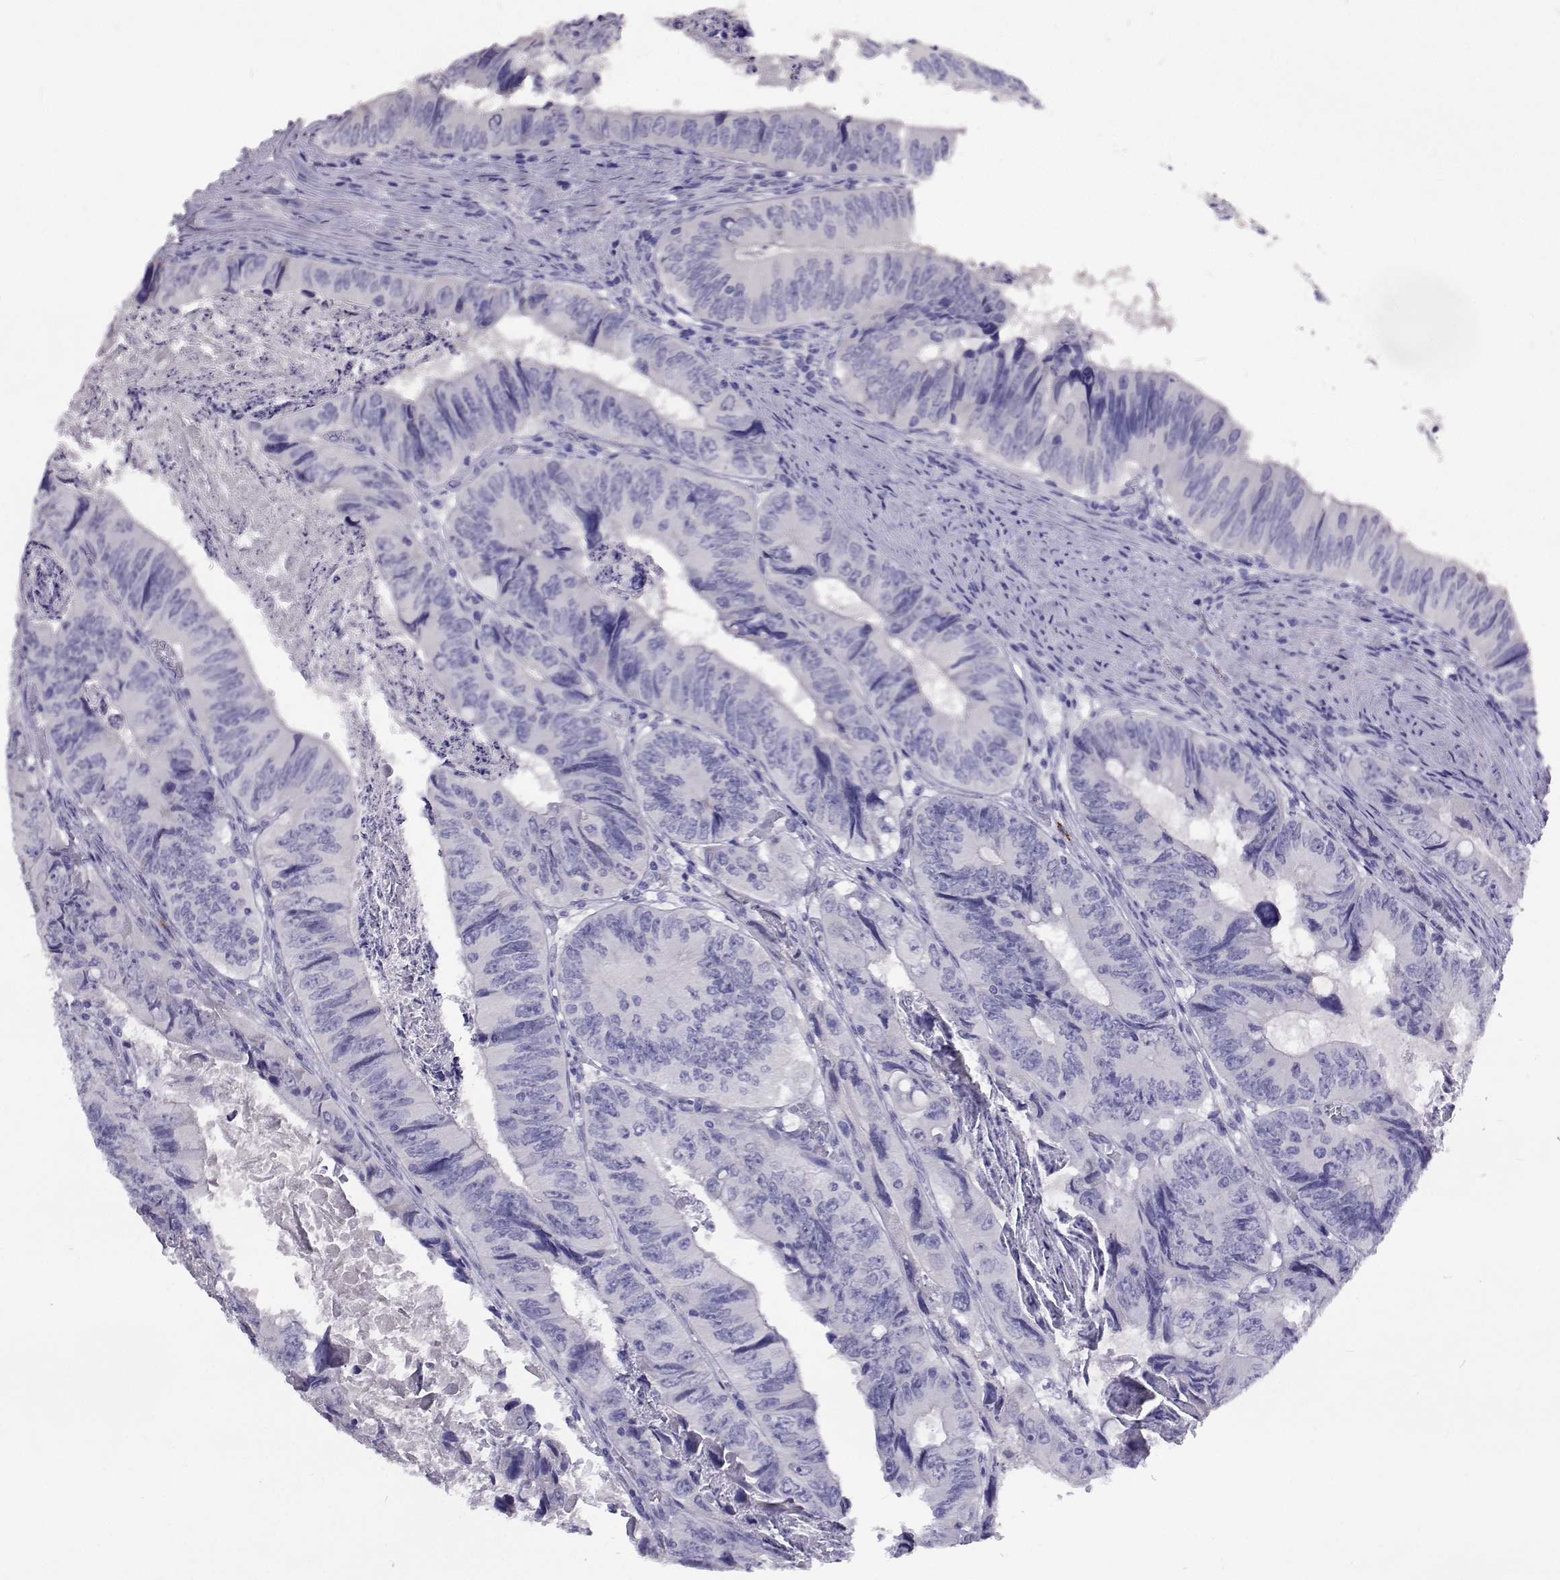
{"staining": {"intensity": "negative", "quantity": "none", "location": "none"}, "tissue": "colorectal cancer", "cell_type": "Tumor cells", "image_type": "cancer", "snomed": [{"axis": "morphology", "description": "Adenocarcinoma, NOS"}, {"axis": "topography", "description": "Colon"}], "caption": "DAB immunohistochemical staining of colorectal cancer demonstrates no significant staining in tumor cells.", "gene": "CFAP44", "patient": {"sex": "female", "age": 84}}